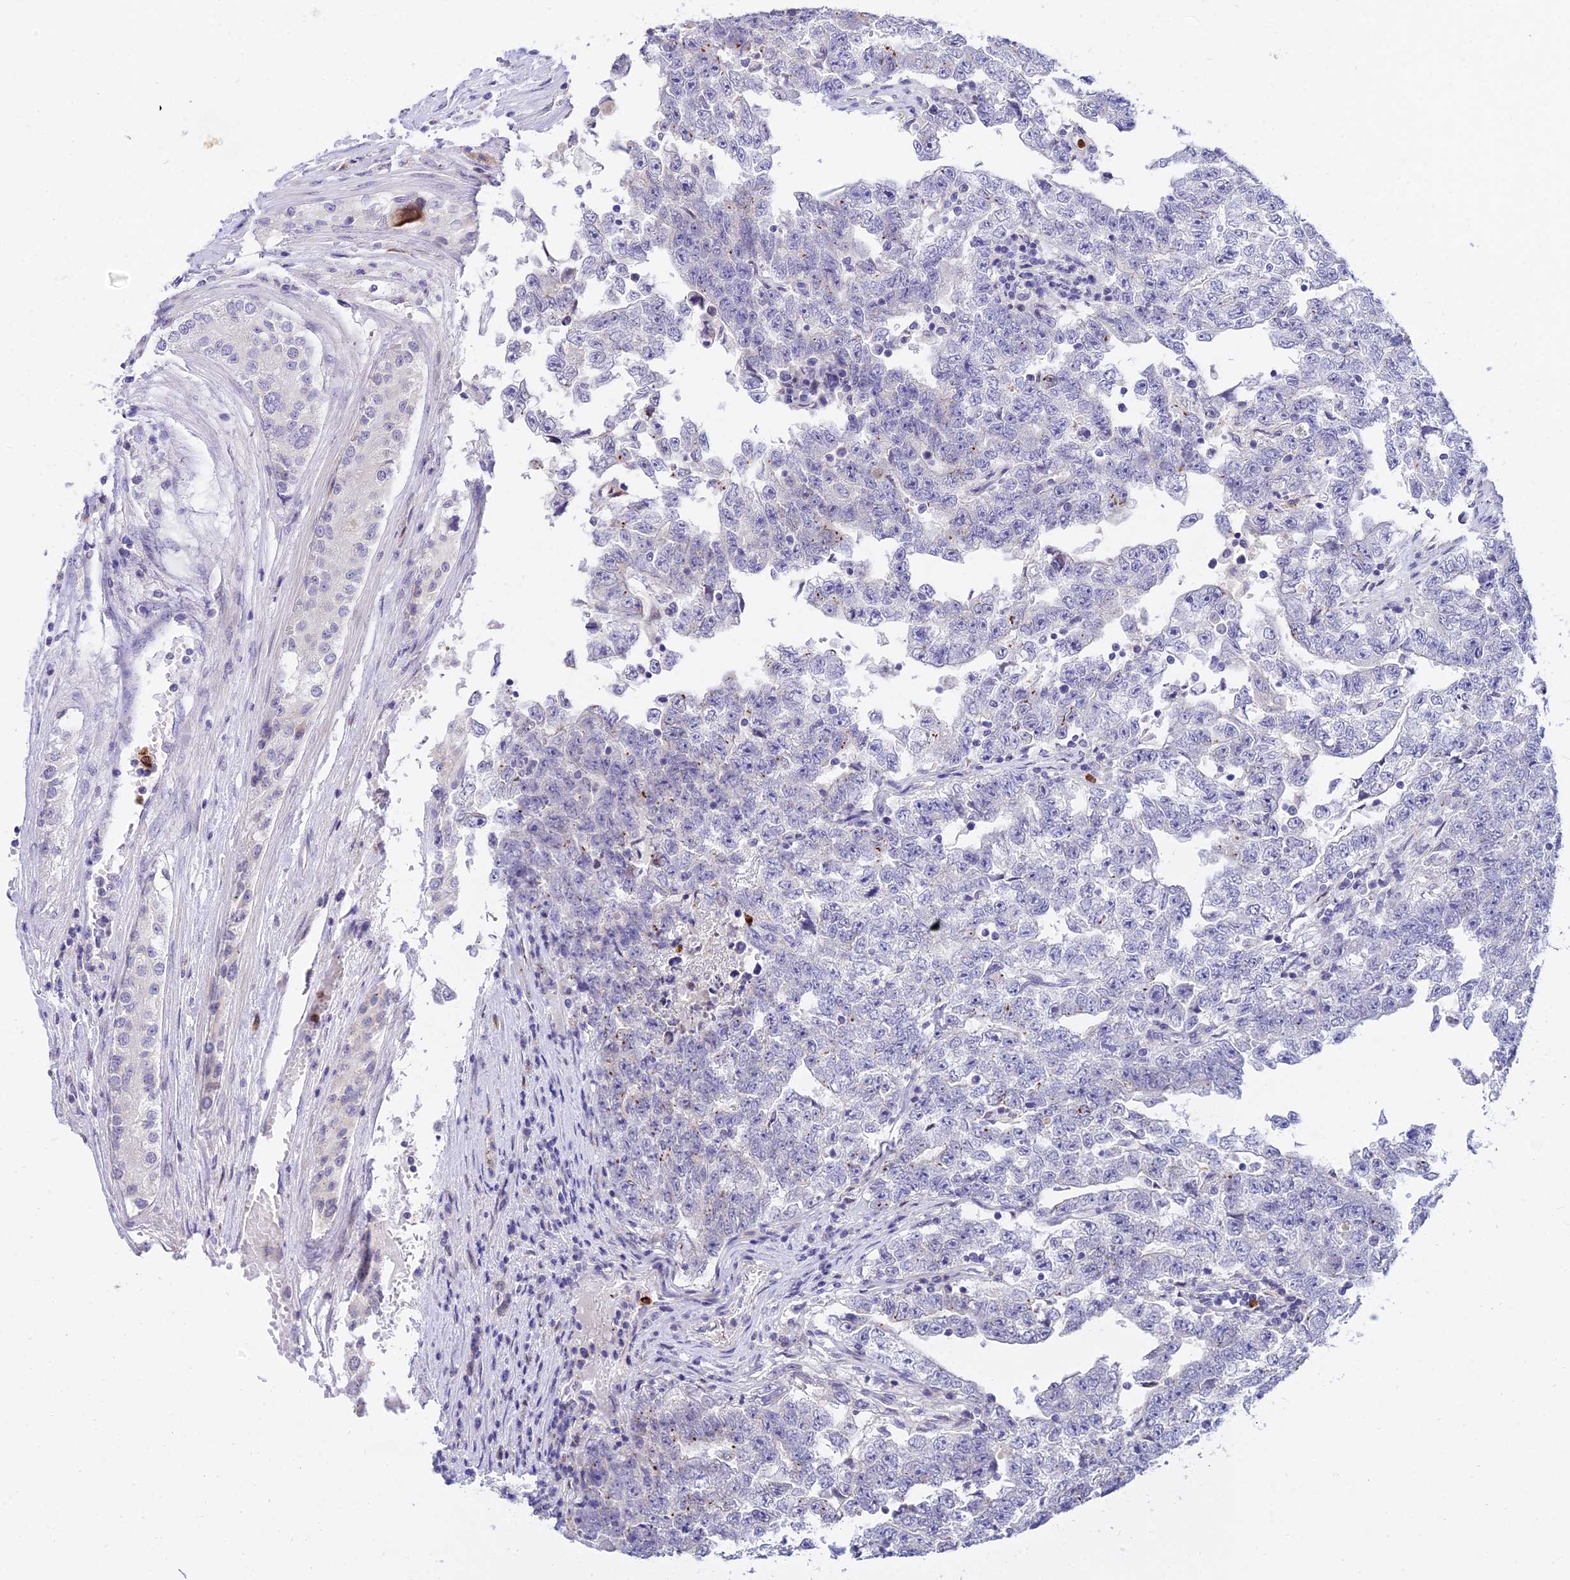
{"staining": {"intensity": "negative", "quantity": "none", "location": "none"}, "tissue": "testis cancer", "cell_type": "Tumor cells", "image_type": "cancer", "snomed": [{"axis": "morphology", "description": "Carcinoma, Embryonal, NOS"}, {"axis": "topography", "description": "Testis"}], "caption": "DAB immunohistochemical staining of human testis cancer displays no significant expression in tumor cells.", "gene": "VWC2L", "patient": {"sex": "male", "age": 25}}